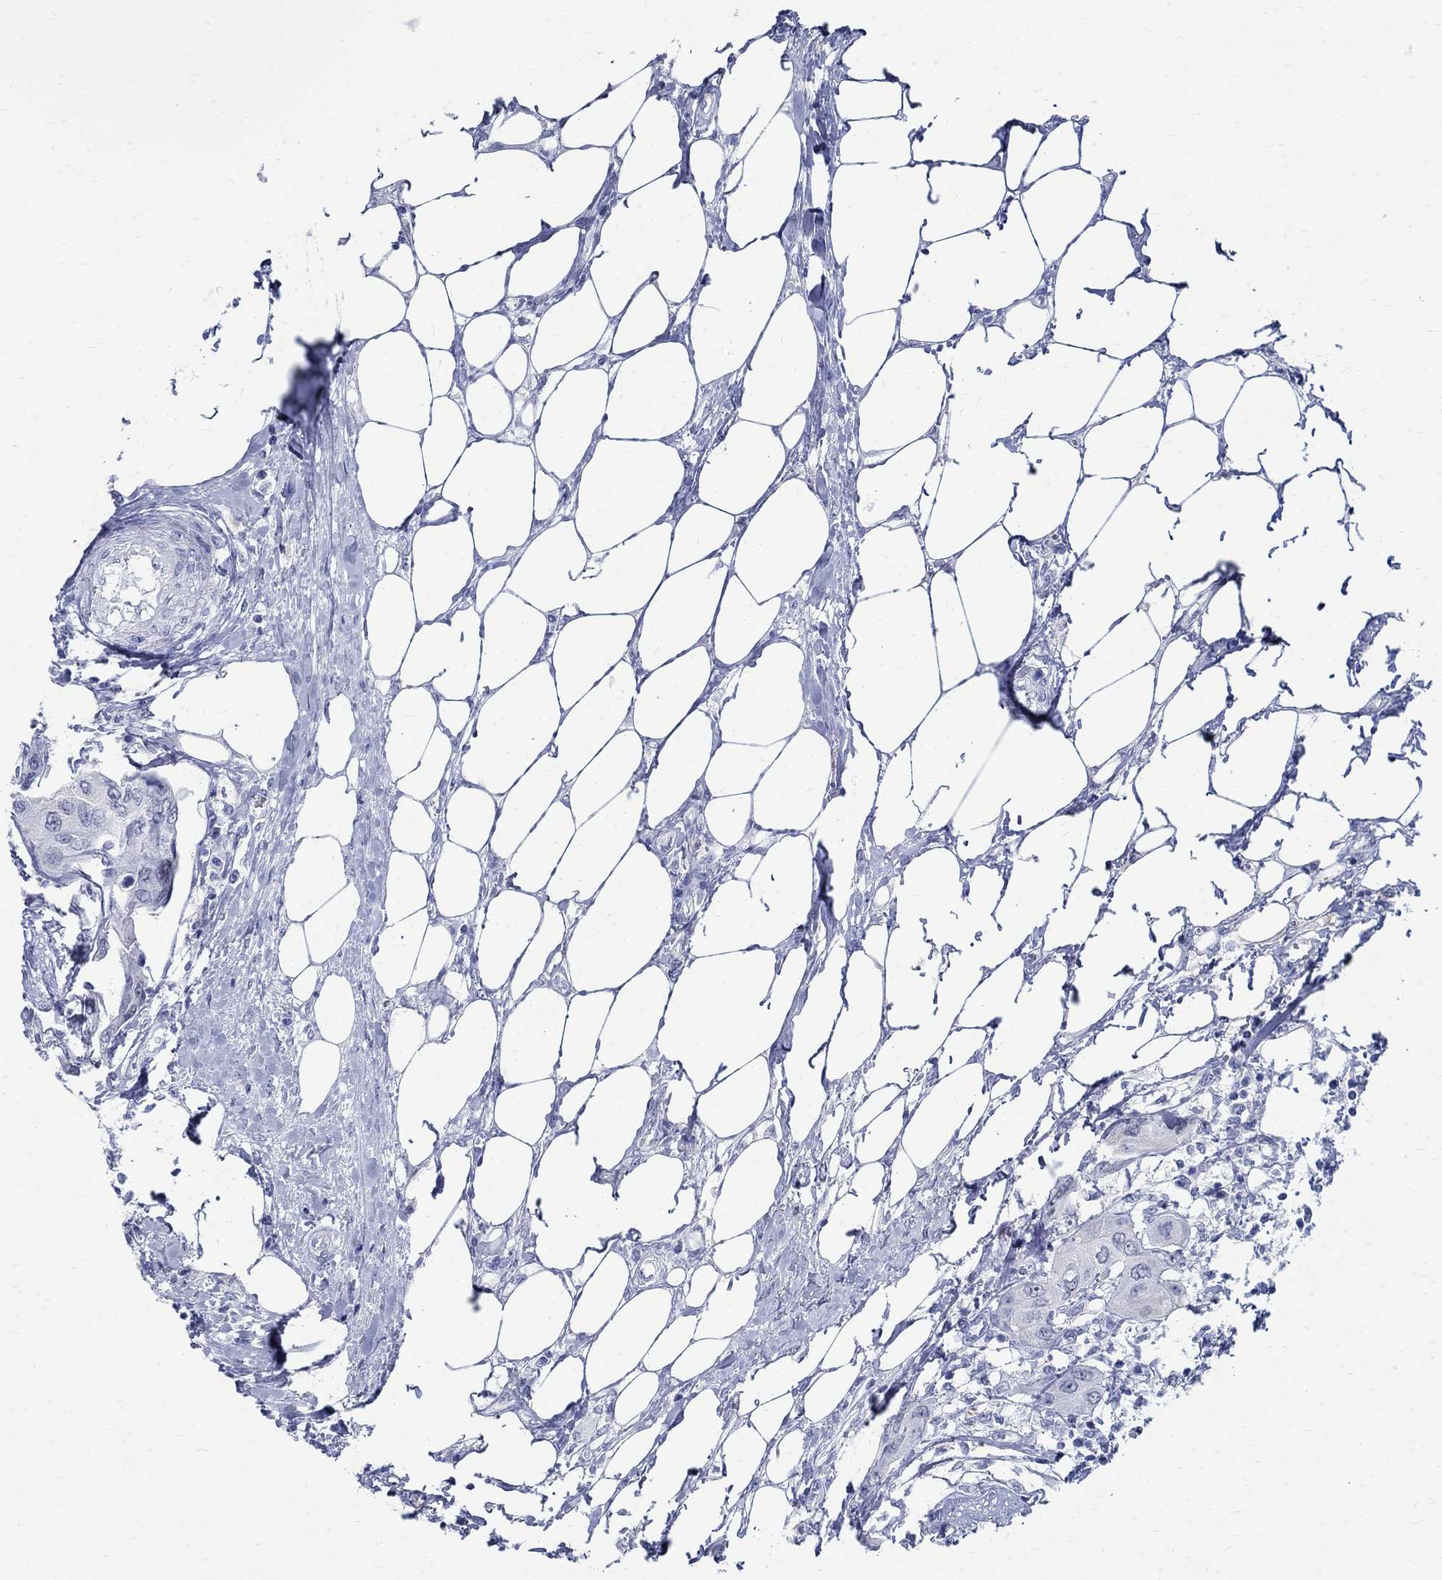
{"staining": {"intensity": "negative", "quantity": "none", "location": "none"}, "tissue": "urothelial cancer", "cell_type": "Tumor cells", "image_type": "cancer", "snomed": [{"axis": "morphology", "description": "Urothelial carcinoma, NOS"}, {"axis": "morphology", "description": "Urothelial carcinoma, High grade"}, {"axis": "topography", "description": "Urinary bladder"}], "caption": "Urothelial carcinoma (high-grade) was stained to show a protein in brown. There is no significant staining in tumor cells. The staining is performed using DAB (3,3'-diaminobenzidine) brown chromogen with nuclei counter-stained in using hematoxylin.", "gene": "BSPRY", "patient": {"sex": "male", "age": 63}}